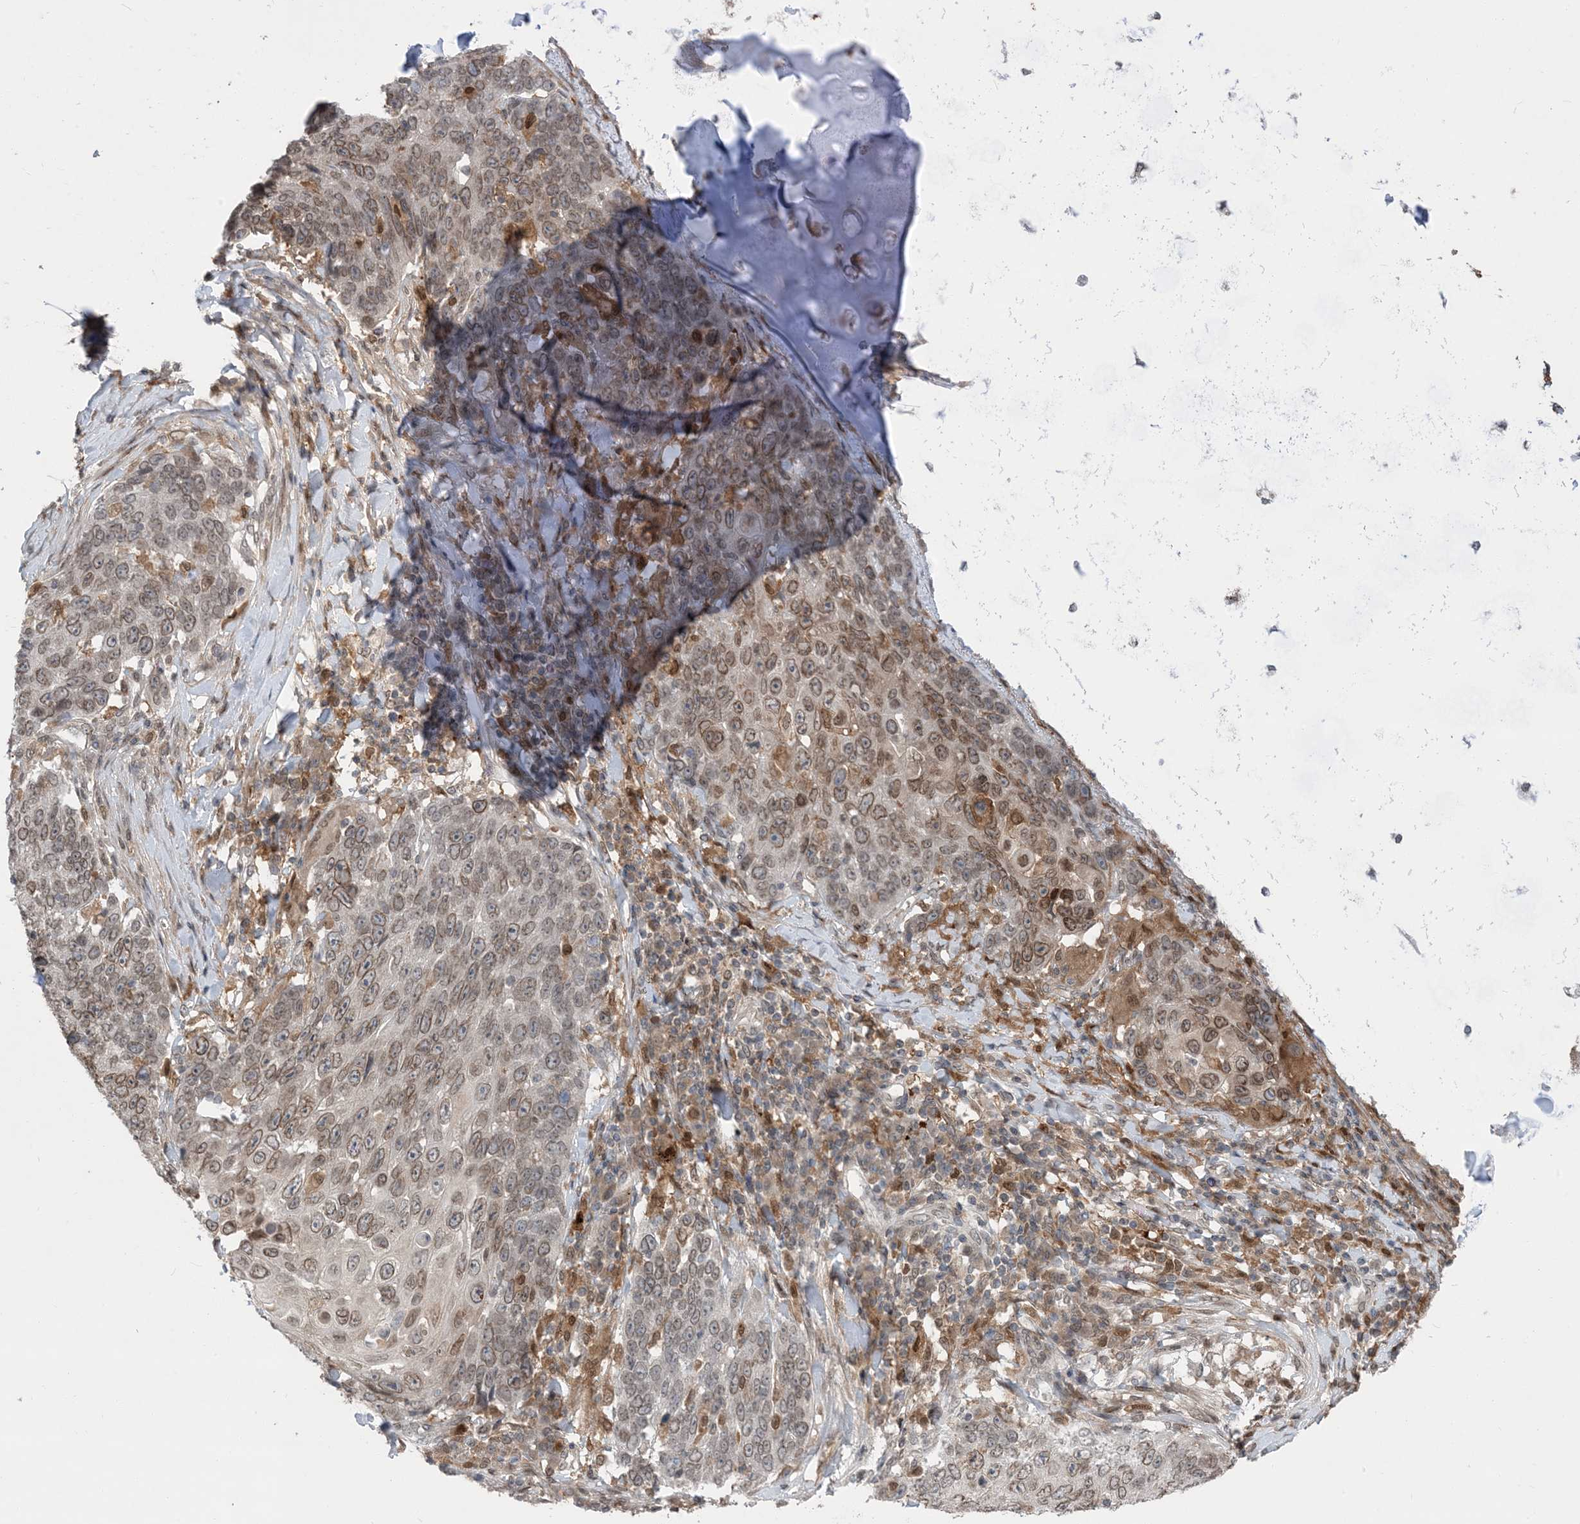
{"staining": {"intensity": "weak", "quantity": "25%-75%", "location": "cytoplasmic/membranous,nuclear"}, "tissue": "lung cancer", "cell_type": "Tumor cells", "image_type": "cancer", "snomed": [{"axis": "morphology", "description": "Squamous cell carcinoma, NOS"}, {"axis": "topography", "description": "Lung"}], "caption": "Immunohistochemistry of human lung cancer displays low levels of weak cytoplasmic/membranous and nuclear expression in approximately 25%-75% of tumor cells.", "gene": "NAGK", "patient": {"sex": "male", "age": 66}}